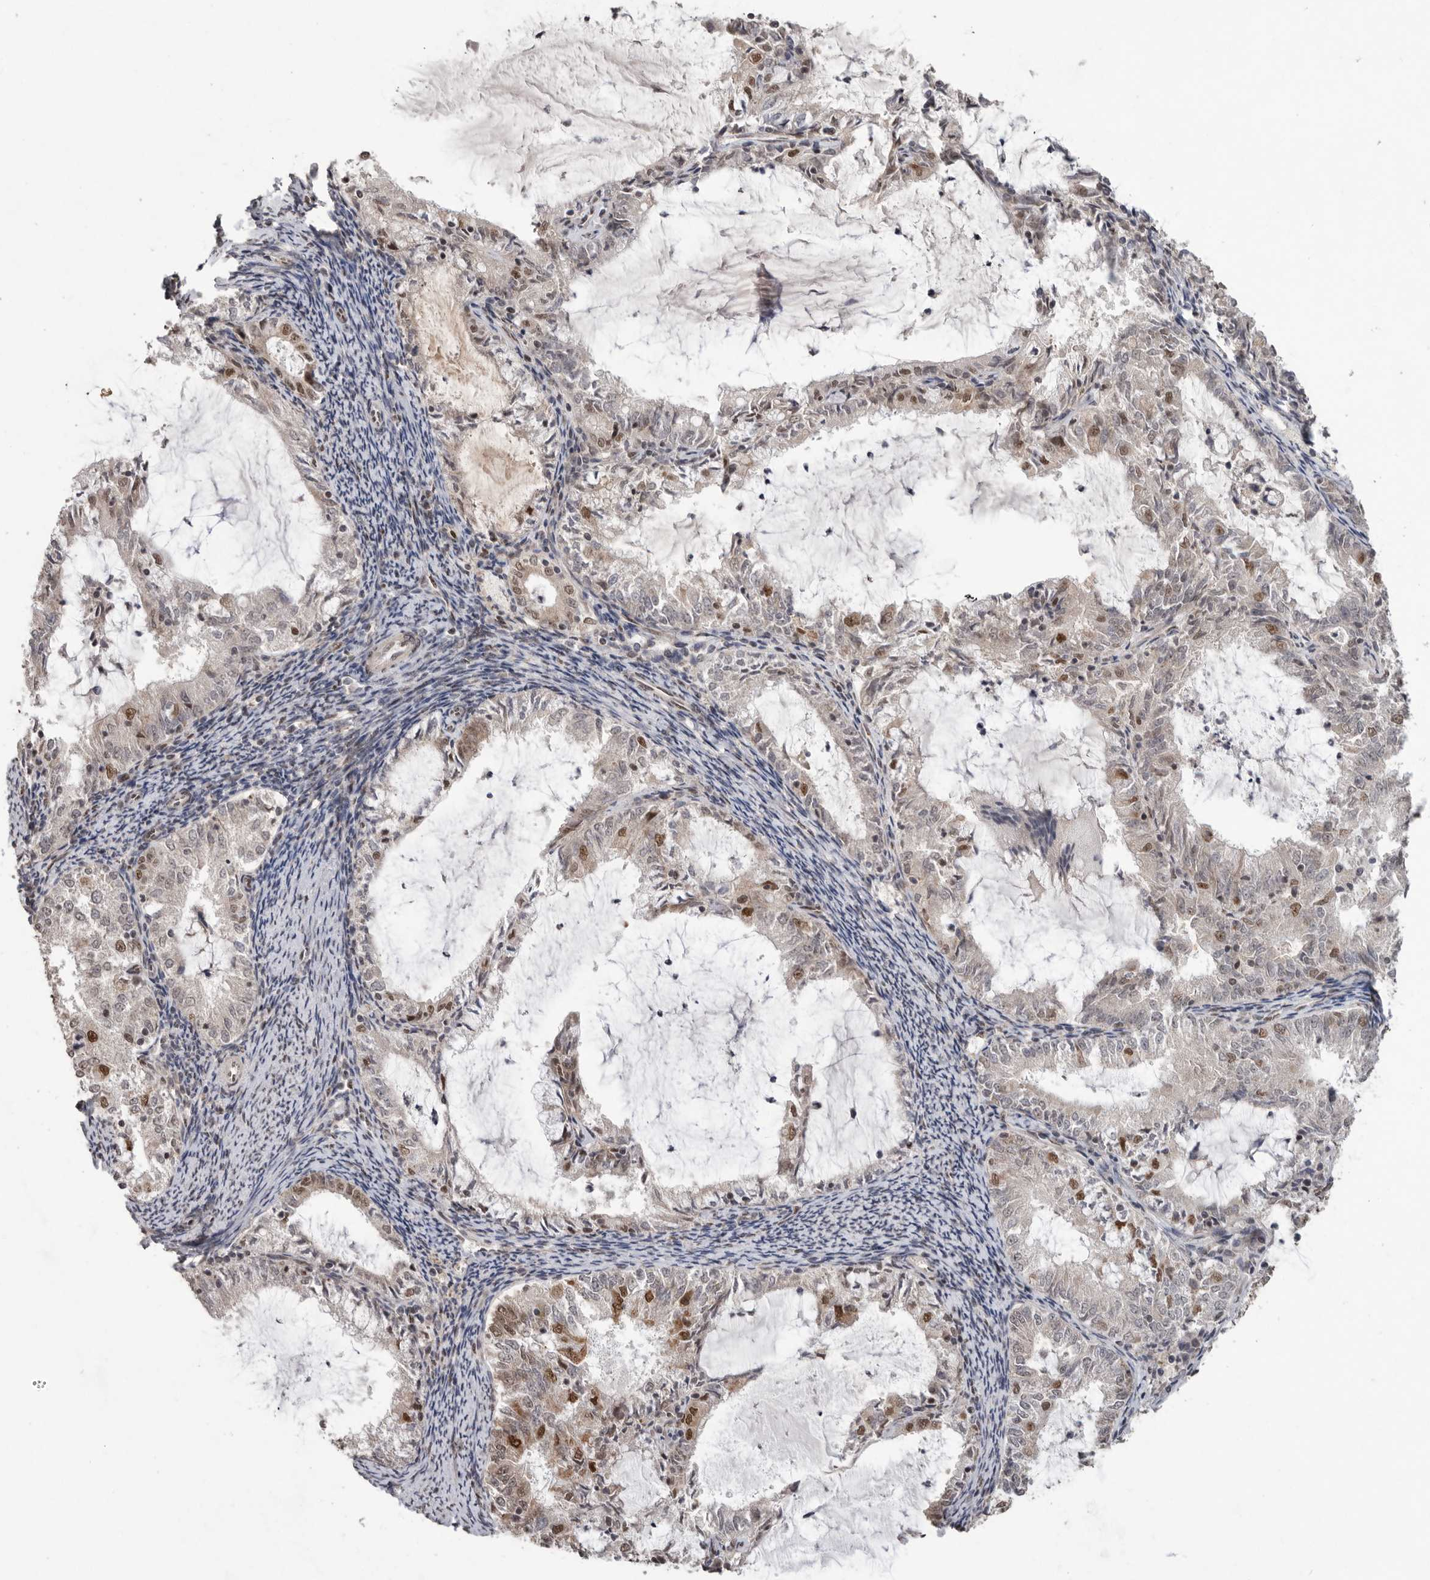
{"staining": {"intensity": "strong", "quantity": "<25%", "location": "nuclear"}, "tissue": "endometrial cancer", "cell_type": "Tumor cells", "image_type": "cancer", "snomed": [{"axis": "morphology", "description": "Adenocarcinoma, NOS"}, {"axis": "topography", "description": "Endometrium"}], "caption": "A photomicrograph showing strong nuclear expression in approximately <25% of tumor cells in adenocarcinoma (endometrial), as visualized by brown immunohistochemical staining.", "gene": "PPP1R10", "patient": {"sex": "female", "age": 57}}